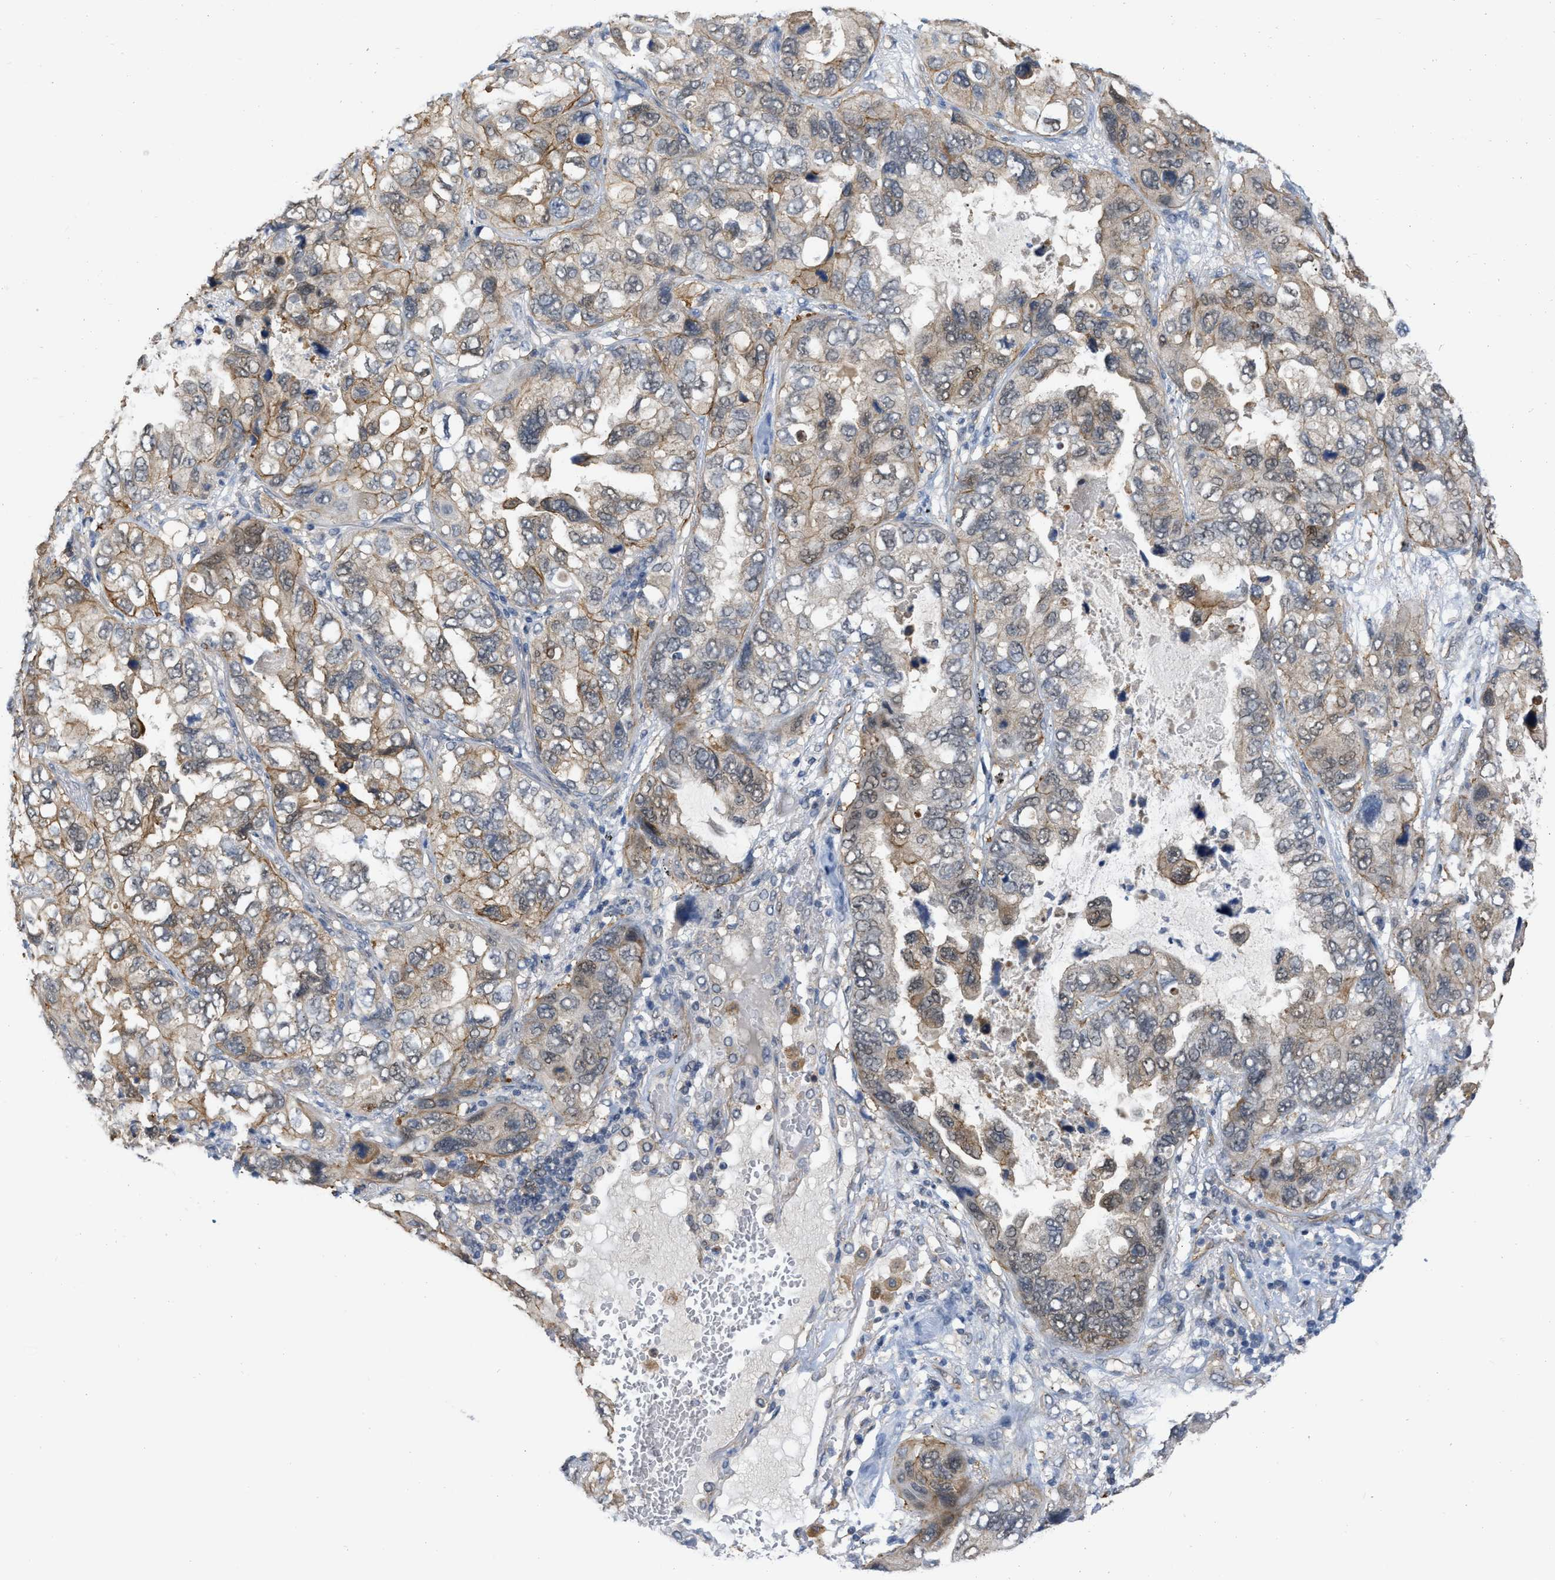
{"staining": {"intensity": "weak", "quantity": ">75%", "location": "cytoplasmic/membranous"}, "tissue": "lung cancer", "cell_type": "Tumor cells", "image_type": "cancer", "snomed": [{"axis": "morphology", "description": "Squamous cell carcinoma, NOS"}, {"axis": "topography", "description": "Lung"}], "caption": "Immunohistochemical staining of squamous cell carcinoma (lung) reveals weak cytoplasmic/membranous protein expression in about >75% of tumor cells. The protein is stained brown, and the nuclei are stained in blue (DAB IHC with brightfield microscopy, high magnification).", "gene": "NAPEPLD", "patient": {"sex": "female", "age": 73}}